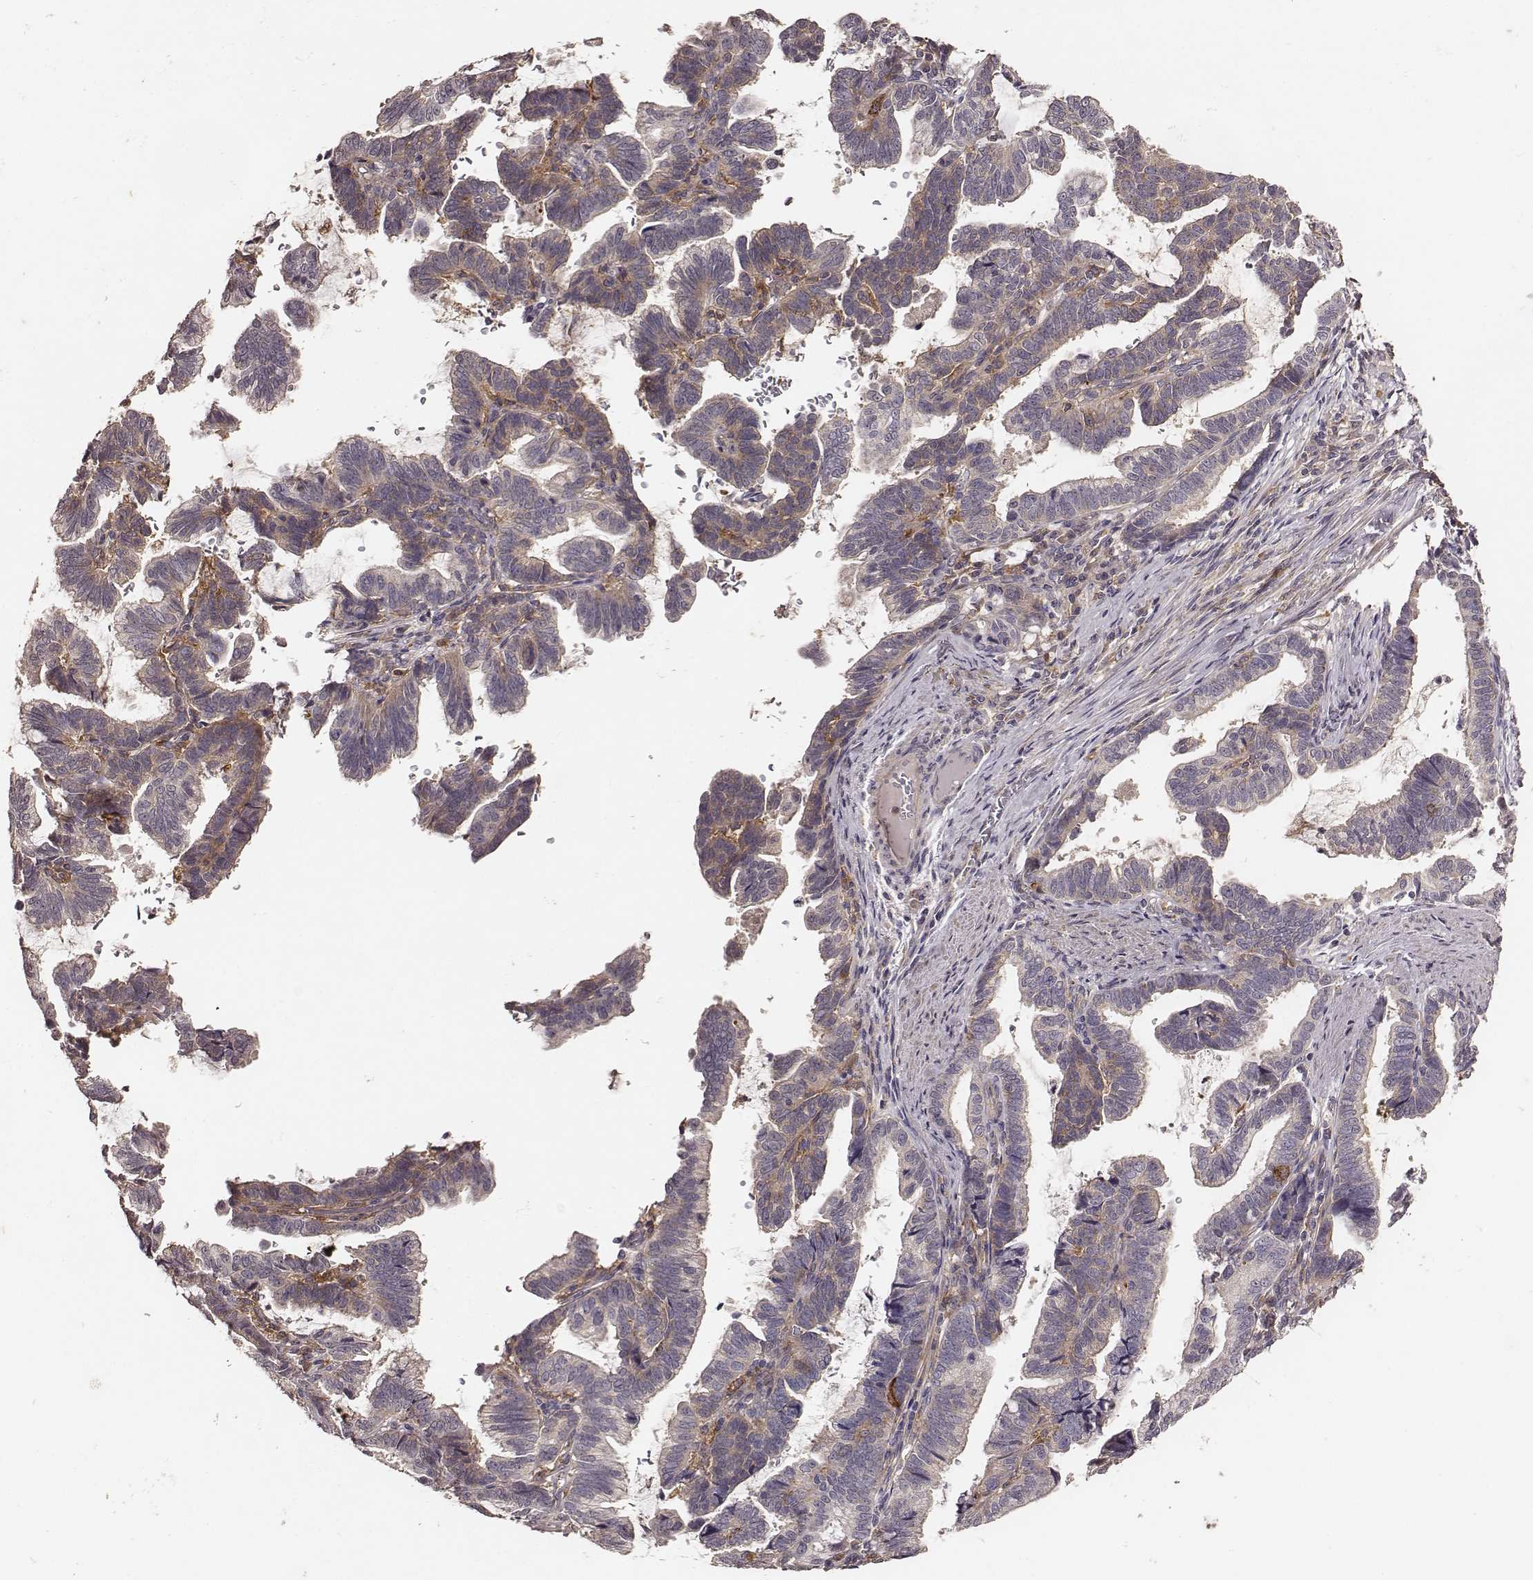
{"staining": {"intensity": "weak", "quantity": "25%-75%", "location": "cytoplasmic/membranous"}, "tissue": "stomach cancer", "cell_type": "Tumor cells", "image_type": "cancer", "snomed": [{"axis": "morphology", "description": "Adenocarcinoma, NOS"}, {"axis": "topography", "description": "Stomach"}], "caption": "Brown immunohistochemical staining in stomach cancer demonstrates weak cytoplasmic/membranous positivity in approximately 25%-75% of tumor cells.", "gene": "VPS26A", "patient": {"sex": "male", "age": 83}}